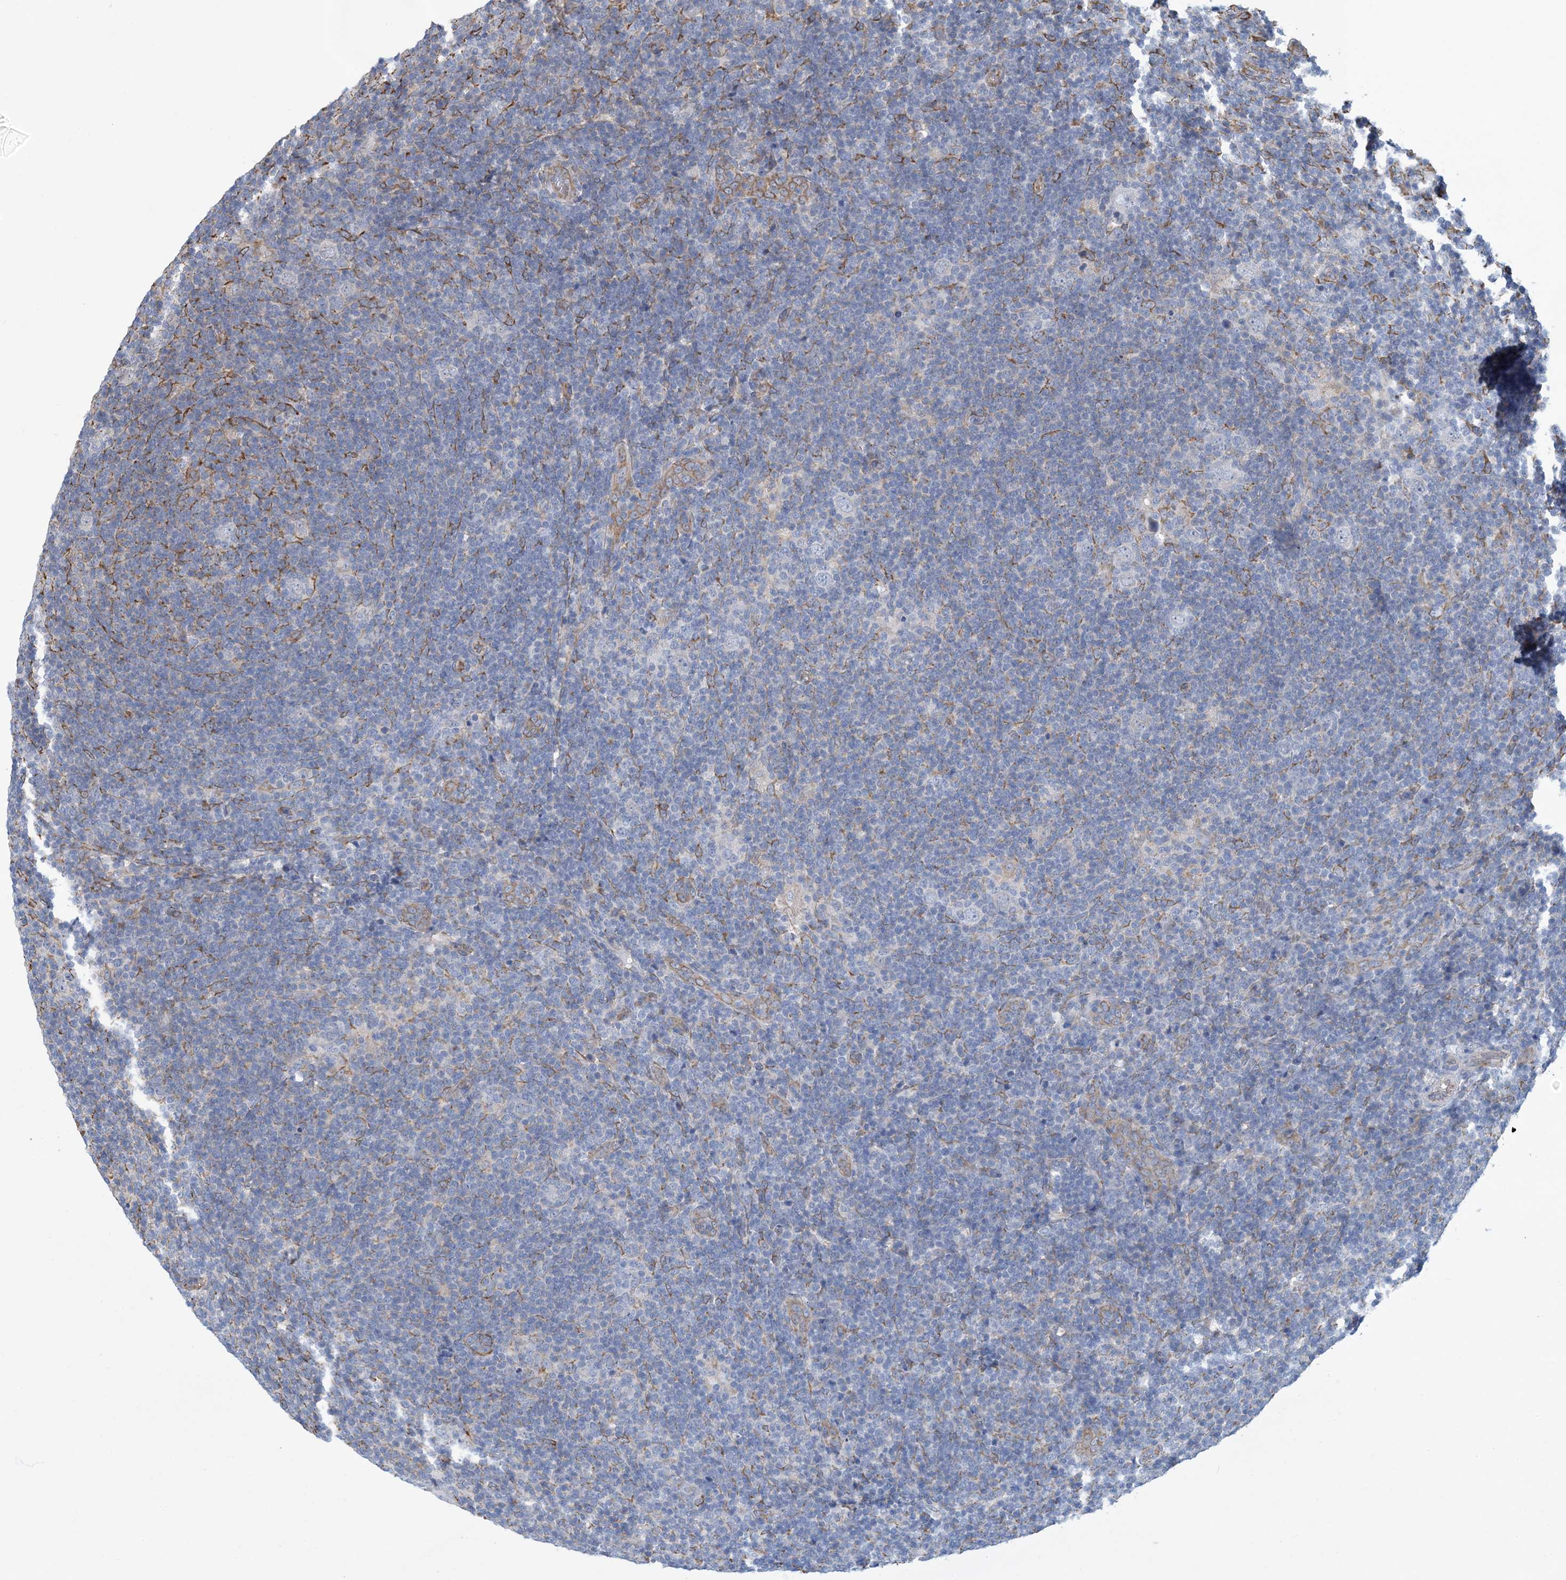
{"staining": {"intensity": "negative", "quantity": "none", "location": "none"}, "tissue": "lymphoma", "cell_type": "Tumor cells", "image_type": "cancer", "snomed": [{"axis": "morphology", "description": "Hodgkin's disease, NOS"}, {"axis": "topography", "description": "Lymph node"}], "caption": "An immunohistochemistry photomicrograph of lymphoma is shown. There is no staining in tumor cells of lymphoma.", "gene": "CCDC14", "patient": {"sex": "female", "age": 57}}